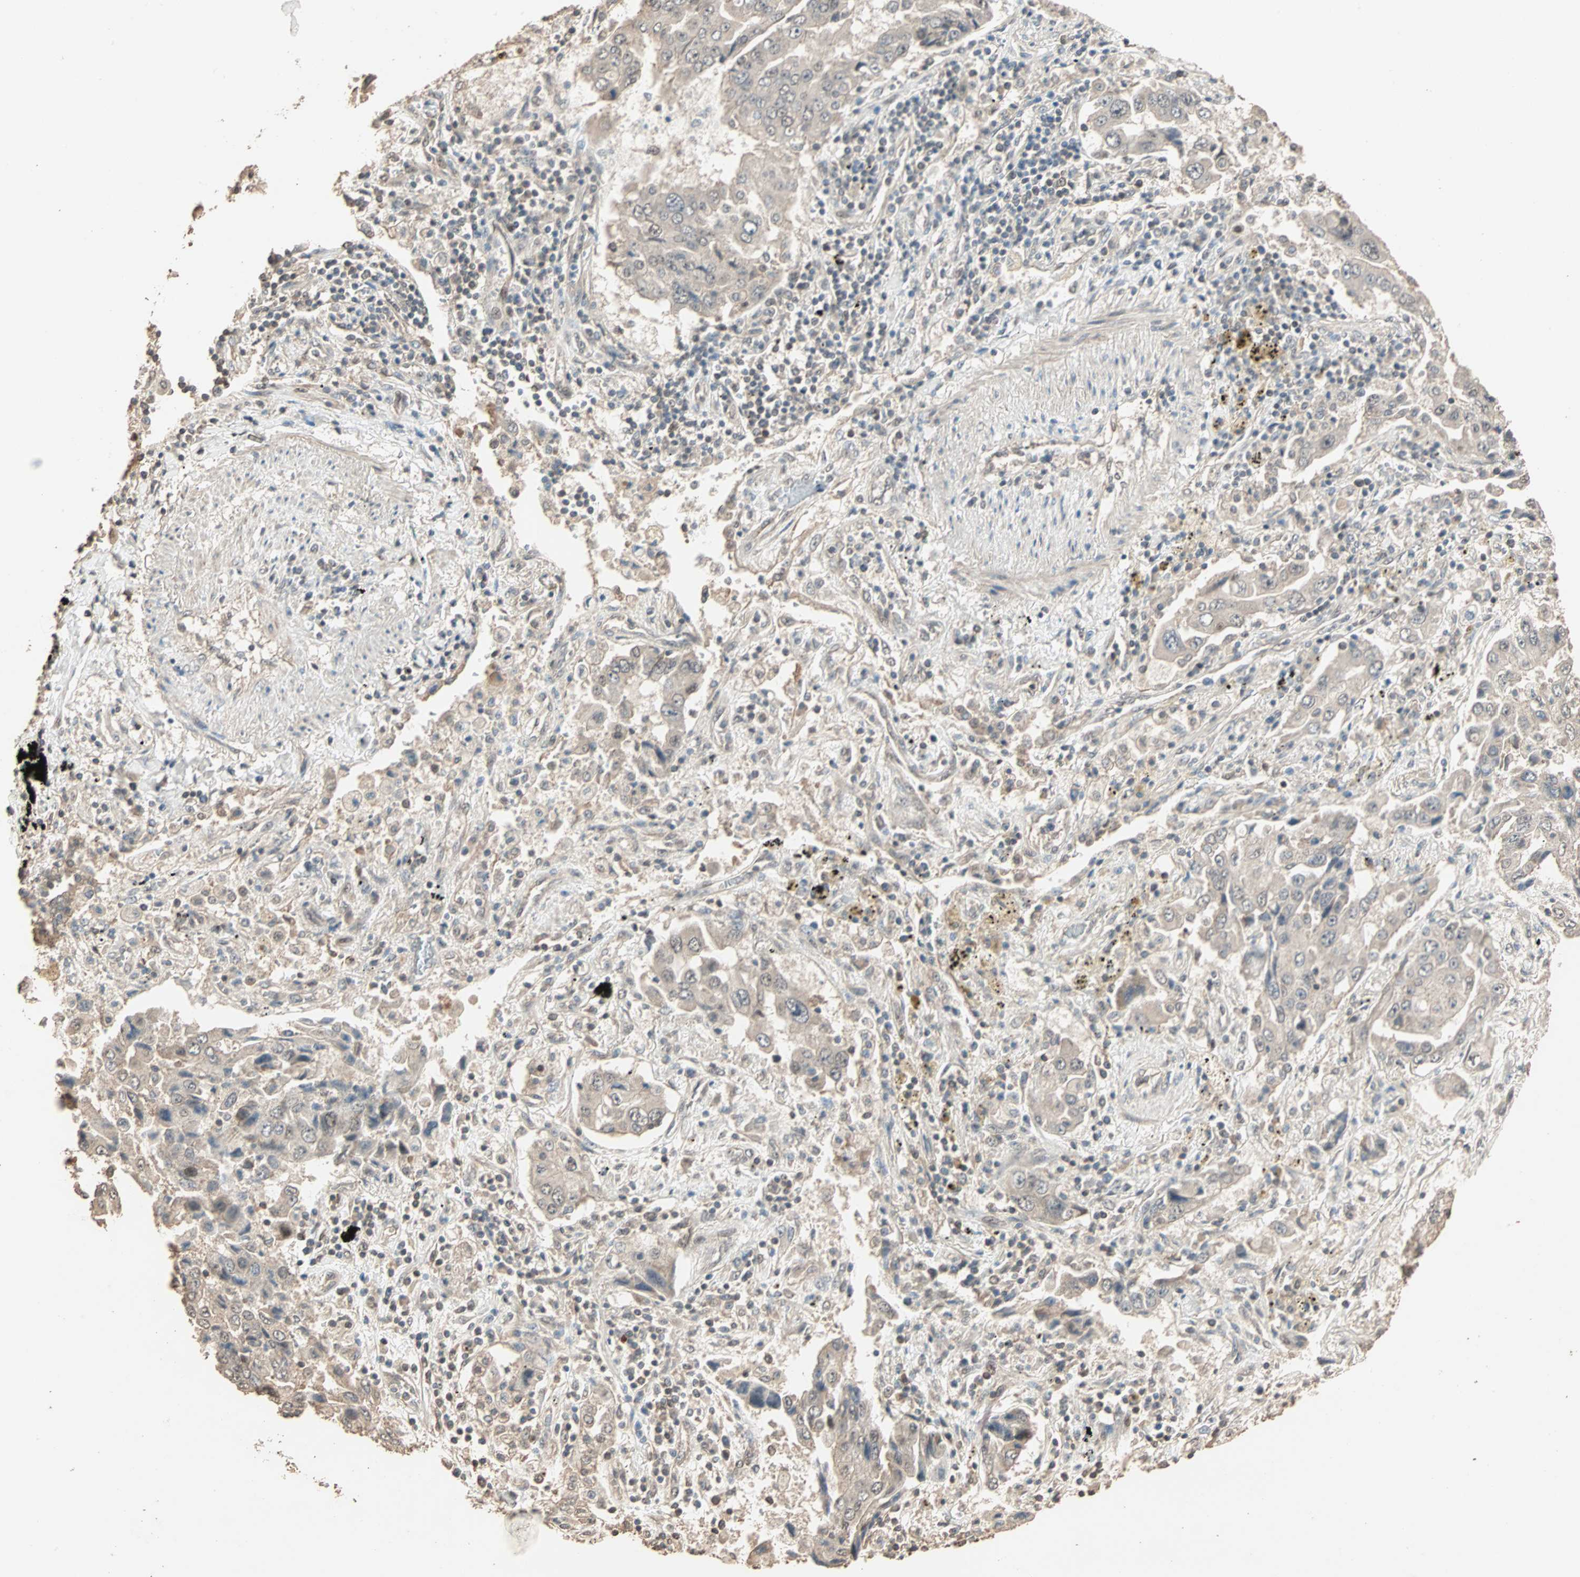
{"staining": {"intensity": "weak", "quantity": ">75%", "location": "cytoplasmic/membranous,nuclear"}, "tissue": "lung cancer", "cell_type": "Tumor cells", "image_type": "cancer", "snomed": [{"axis": "morphology", "description": "Adenocarcinoma, NOS"}, {"axis": "topography", "description": "Lung"}], "caption": "Lung cancer (adenocarcinoma) stained with a protein marker displays weak staining in tumor cells.", "gene": "ZBTB33", "patient": {"sex": "female", "age": 65}}